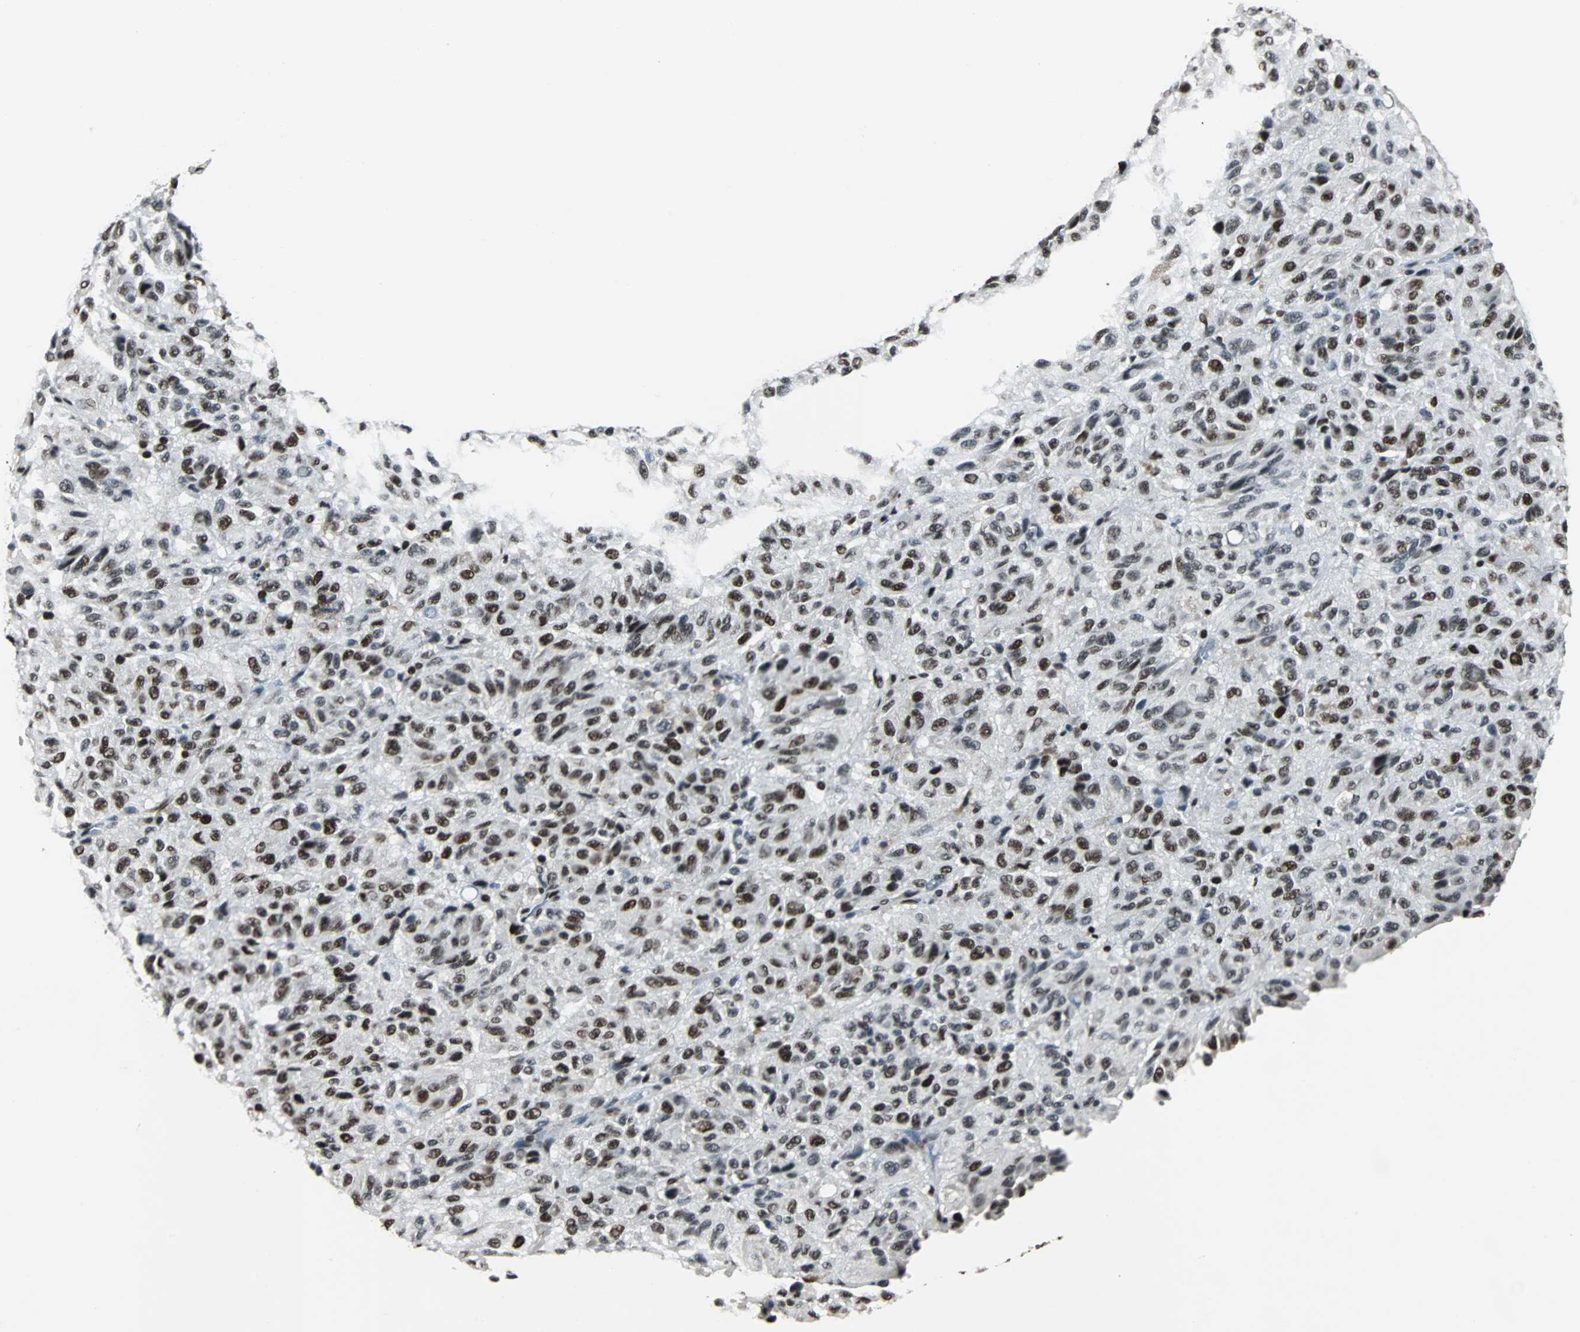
{"staining": {"intensity": "strong", "quantity": ">75%", "location": "nuclear"}, "tissue": "melanoma", "cell_type": "Tumor cells", "image_type": "cancer", "snomed": [{"axis": "morphology", "description": "Malignant melanoma, Metastatic site"}, {"axis": "topography", "description": "Lung"}], "caption": "About >75% of tumor cells in human melanoma show strong nuclear protein positivity as visualized by brown immunohistochemical staining.", "gene": "XRCC4", "patient": {"sex": "male", "age": 64}}